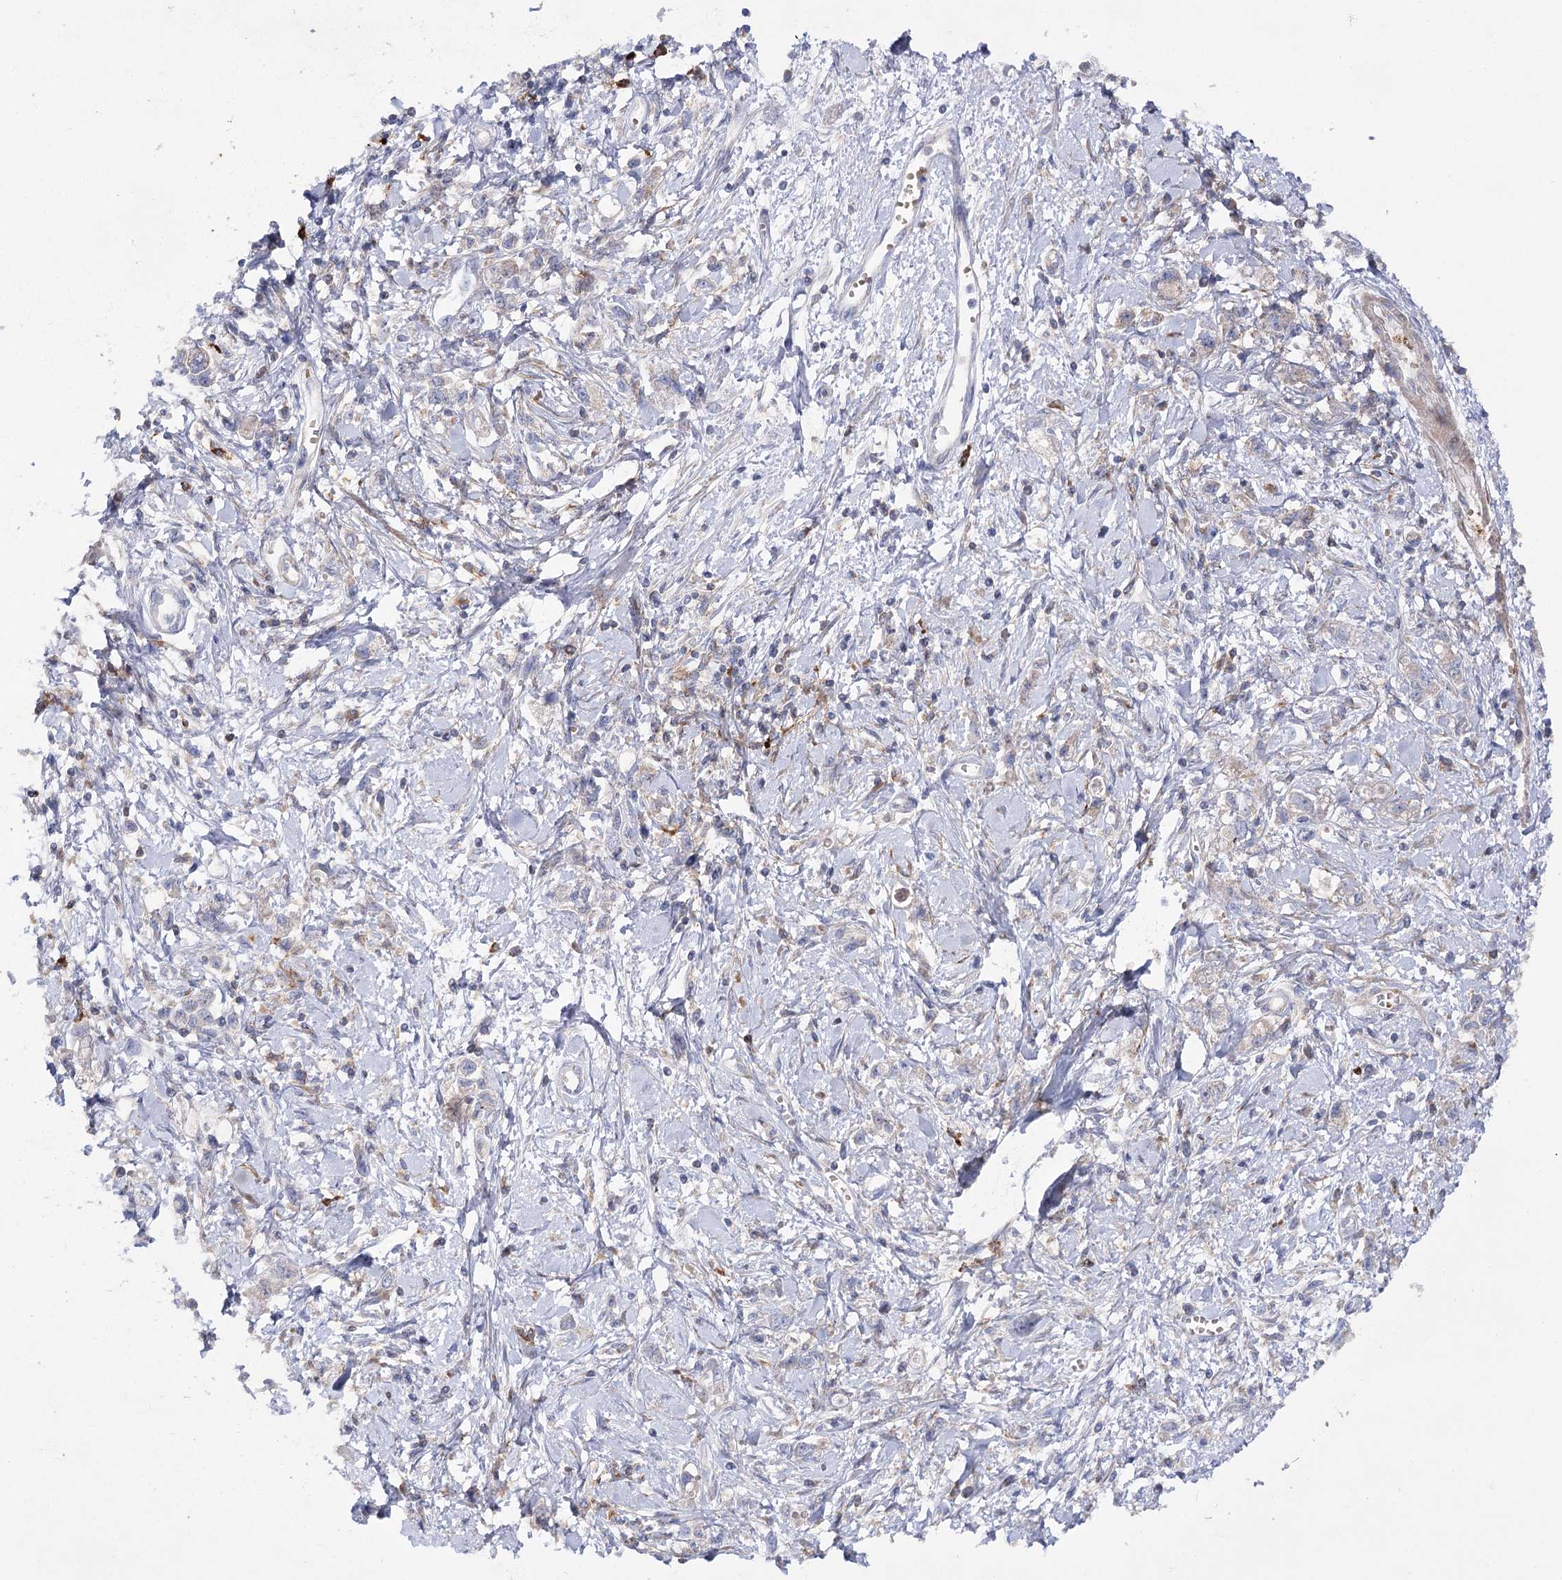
{"staining": {"intensity": "negative", "quantity": "none", "location": "none"}, "tissue": "stomach cancer", "cell_type": "Tumor cells", "image_type": "cancer", "snomed": [{"axis": "morphology", "description": "Adenocarcinoma, NOS"}, {"axis": "topography", "description": "Stomach"}], "caption": "An IHC micrograph of stomach cancer is shown. There is no staining in tumor cells of stomach cancer.", "gene": "COX15", "patient": {"sex": "female", "age": 76}}